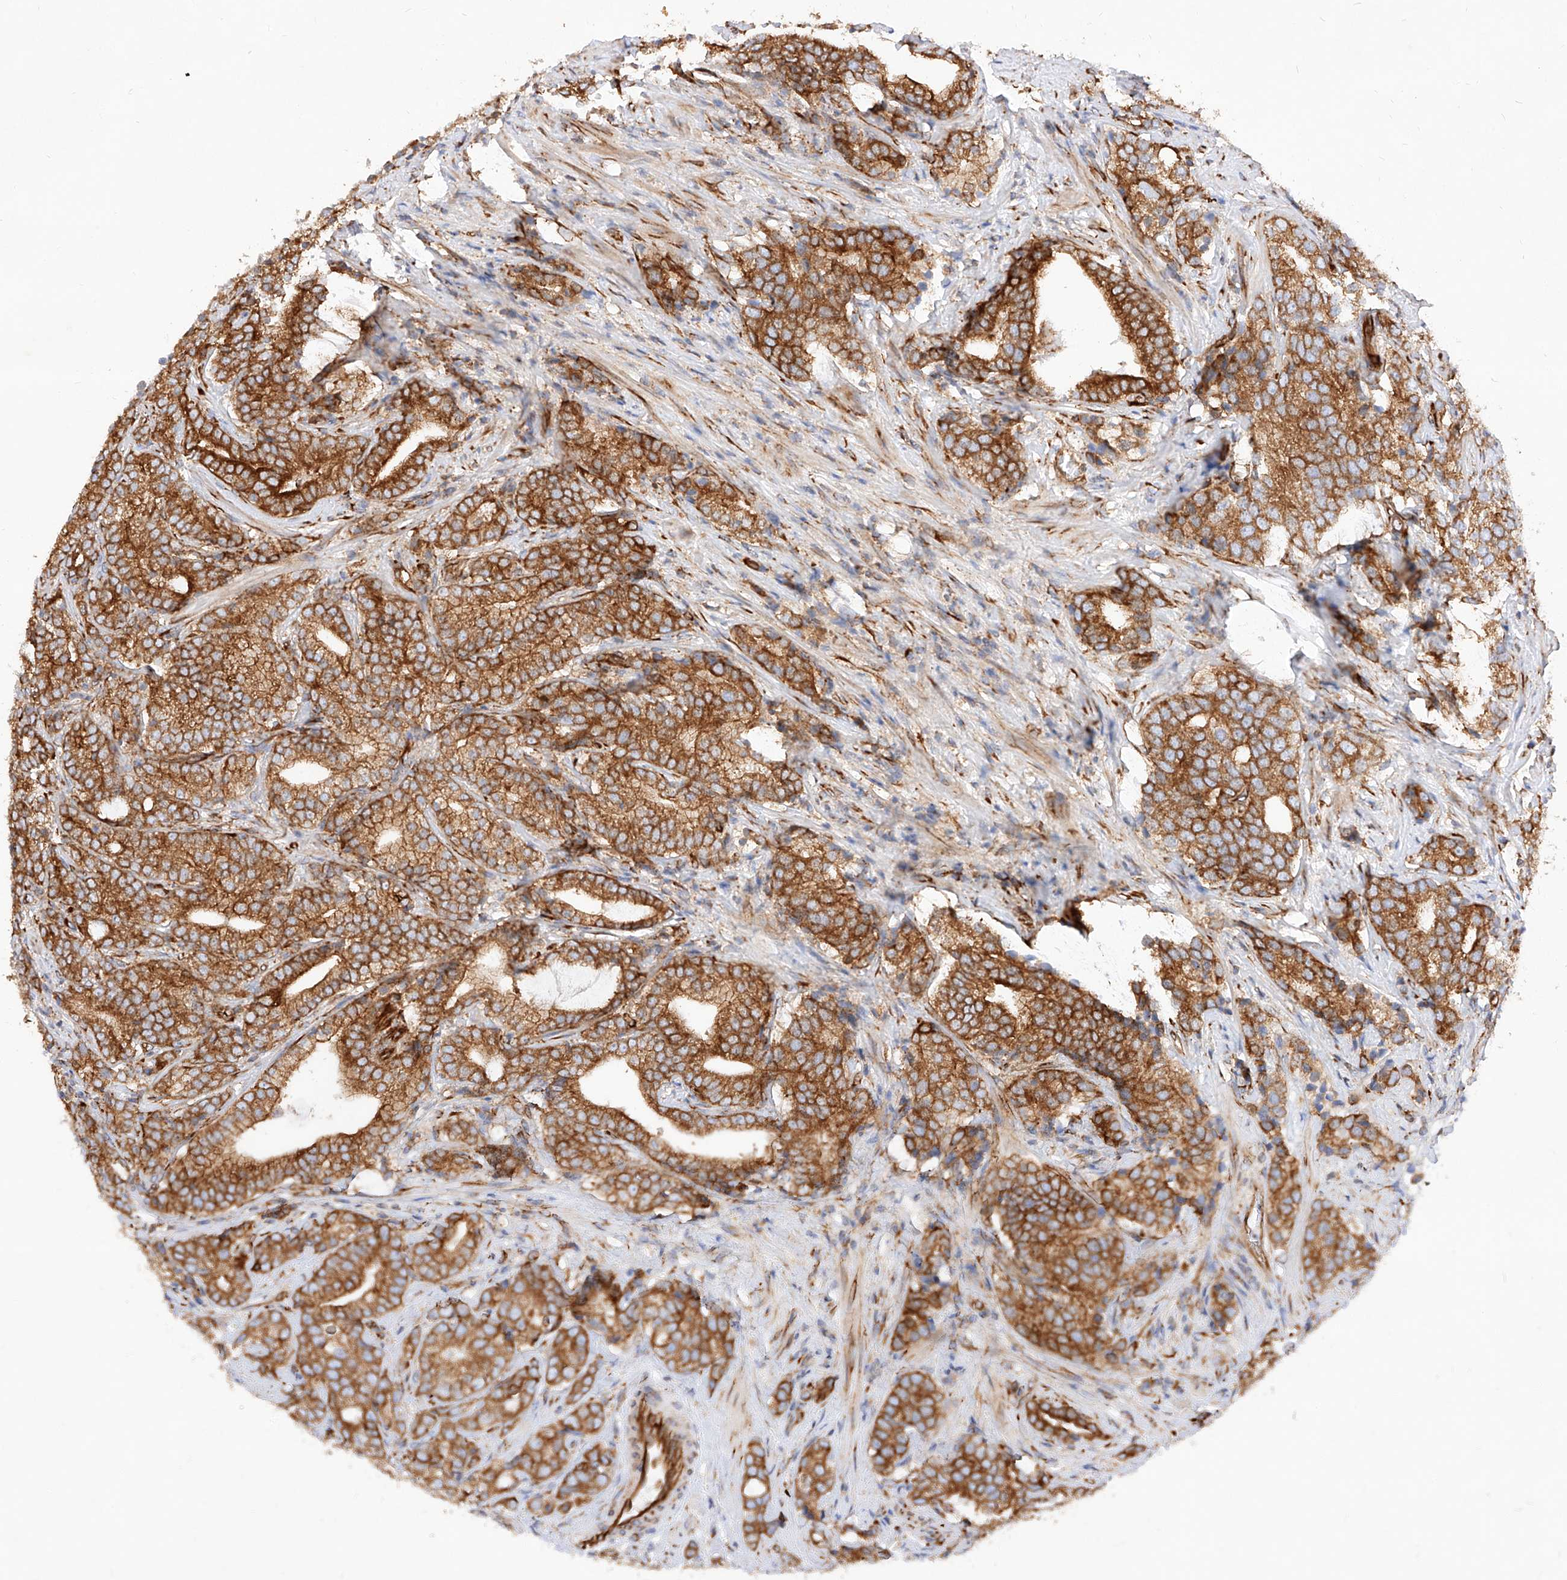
{"staining": {"intensity": "strong", "quantity": ">75%", "location": "cytoplasmic/membranous"}, "tissue": "prostate cancer", "cell_type": "Tumor cells", "image_type": "cancer", "snomed": [{"axis": "morphology", "description": "Adenocarcinoma, High grade"}, {"axis": "topography", "description": "Prostate"}], "caption": "The photomicrograph shows staining of prostate high-grade adenocarcinoma, revealing strong cytoplasmic/membranous protein expression (brown color) within tumor cells.", "gene": "CSGALNACT2", "patient": {"sex": "male", "age": 57}}